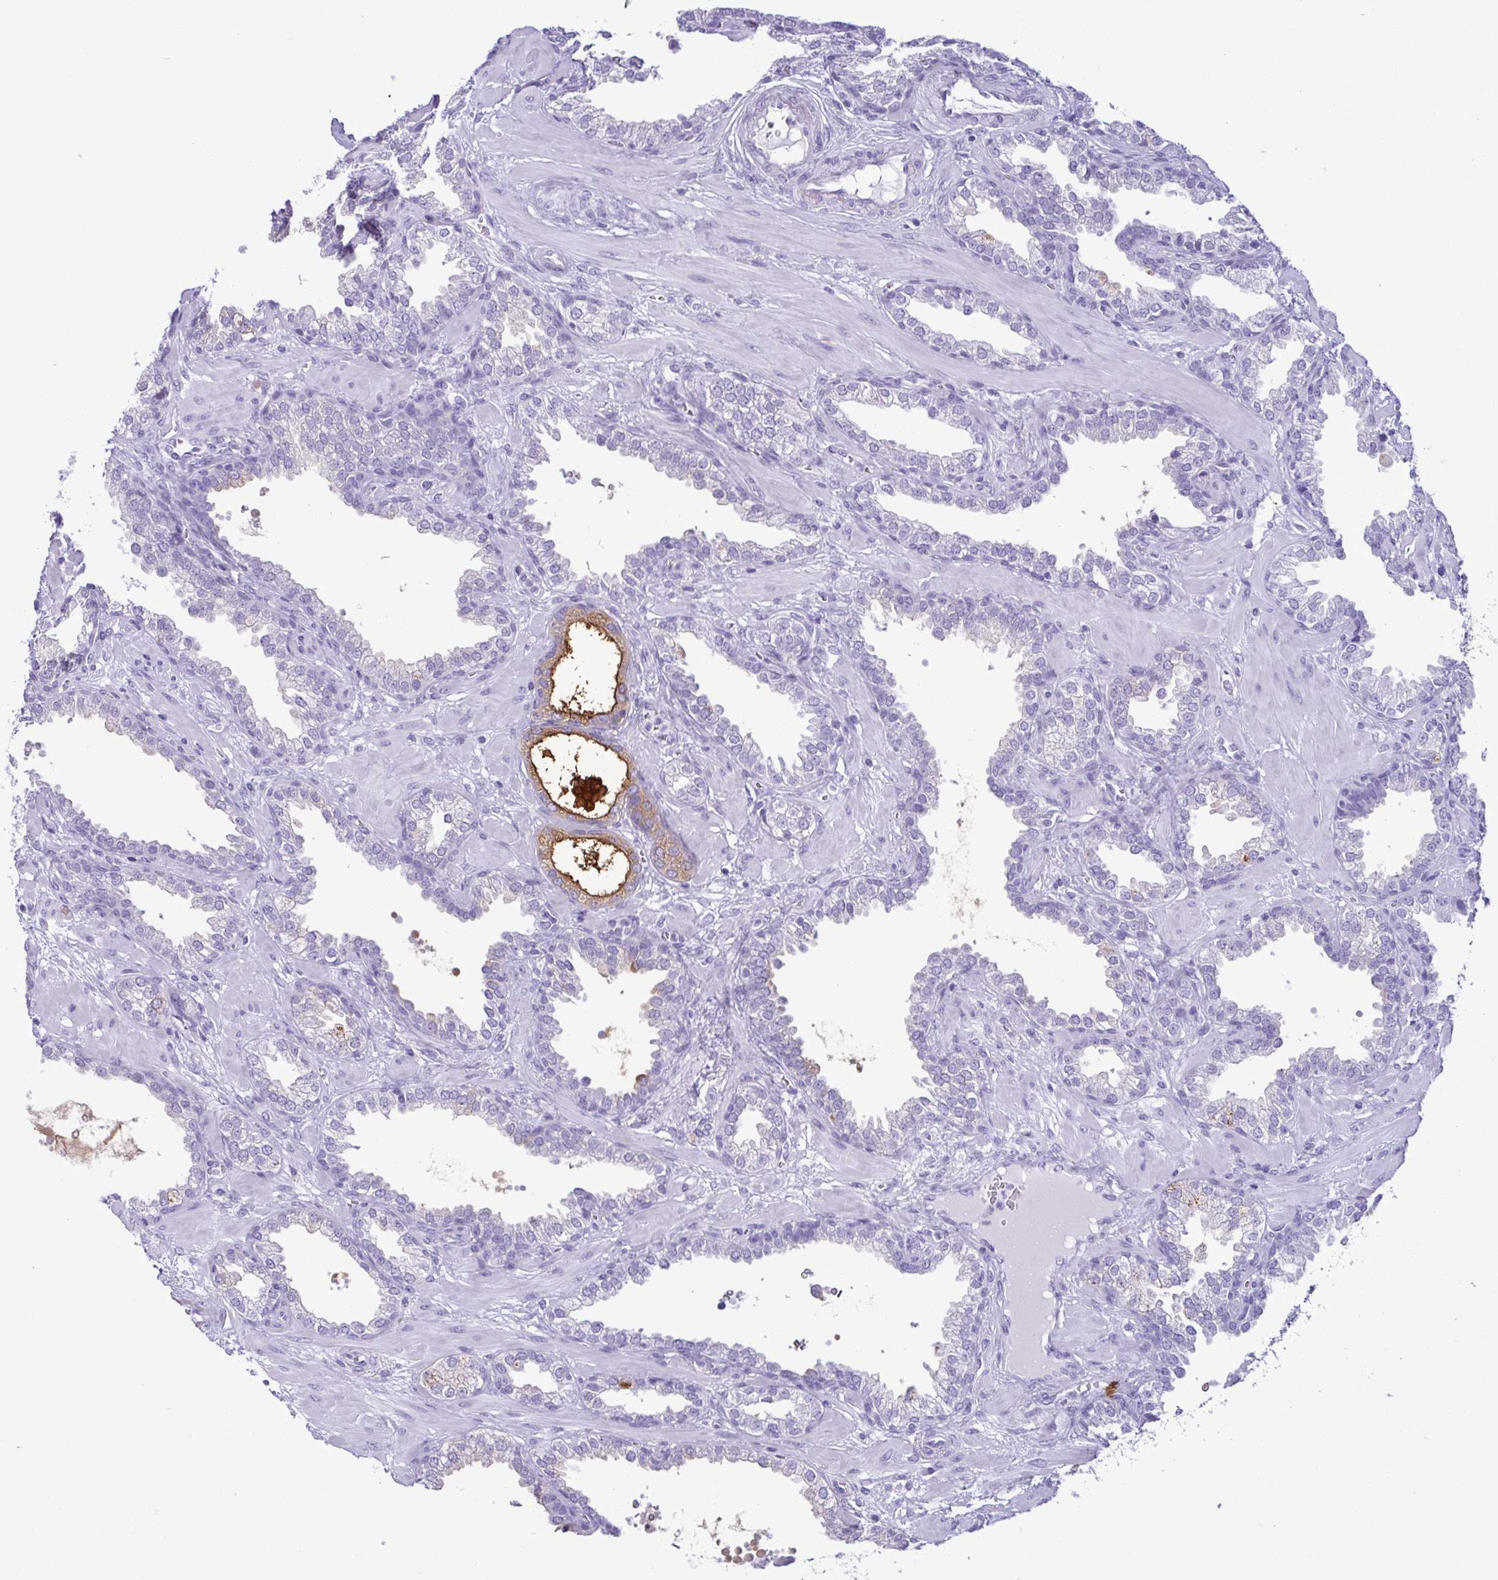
{"staining": {"intensity": "negative", "quantity": "none", "location": "none"}, "tissue": "prostate cancer", "cell_type": "Tumor cells", "image_type": "cancer", "snomed": [{"axis": "morphology", "description": "Adenocarcinoma, High grade"}, {"axis": "topography", "description": "Prostate"}], "caption": "An IHC histopathology image of prostate cancer (adenocarcinoma (high-grade)) is shown. There is no staining in tumor cells of prostate cancer (adenocarcinoma (high-grade)). The staining was performed using DAB (3,3'-diaminobenzidine) to visualize the protein expression in brown, while the nuclei were stained in blue with hematoxylin (Magnification: 20x).", "gene": "LTF", "patient": {"sex": "male", "age": 60}}